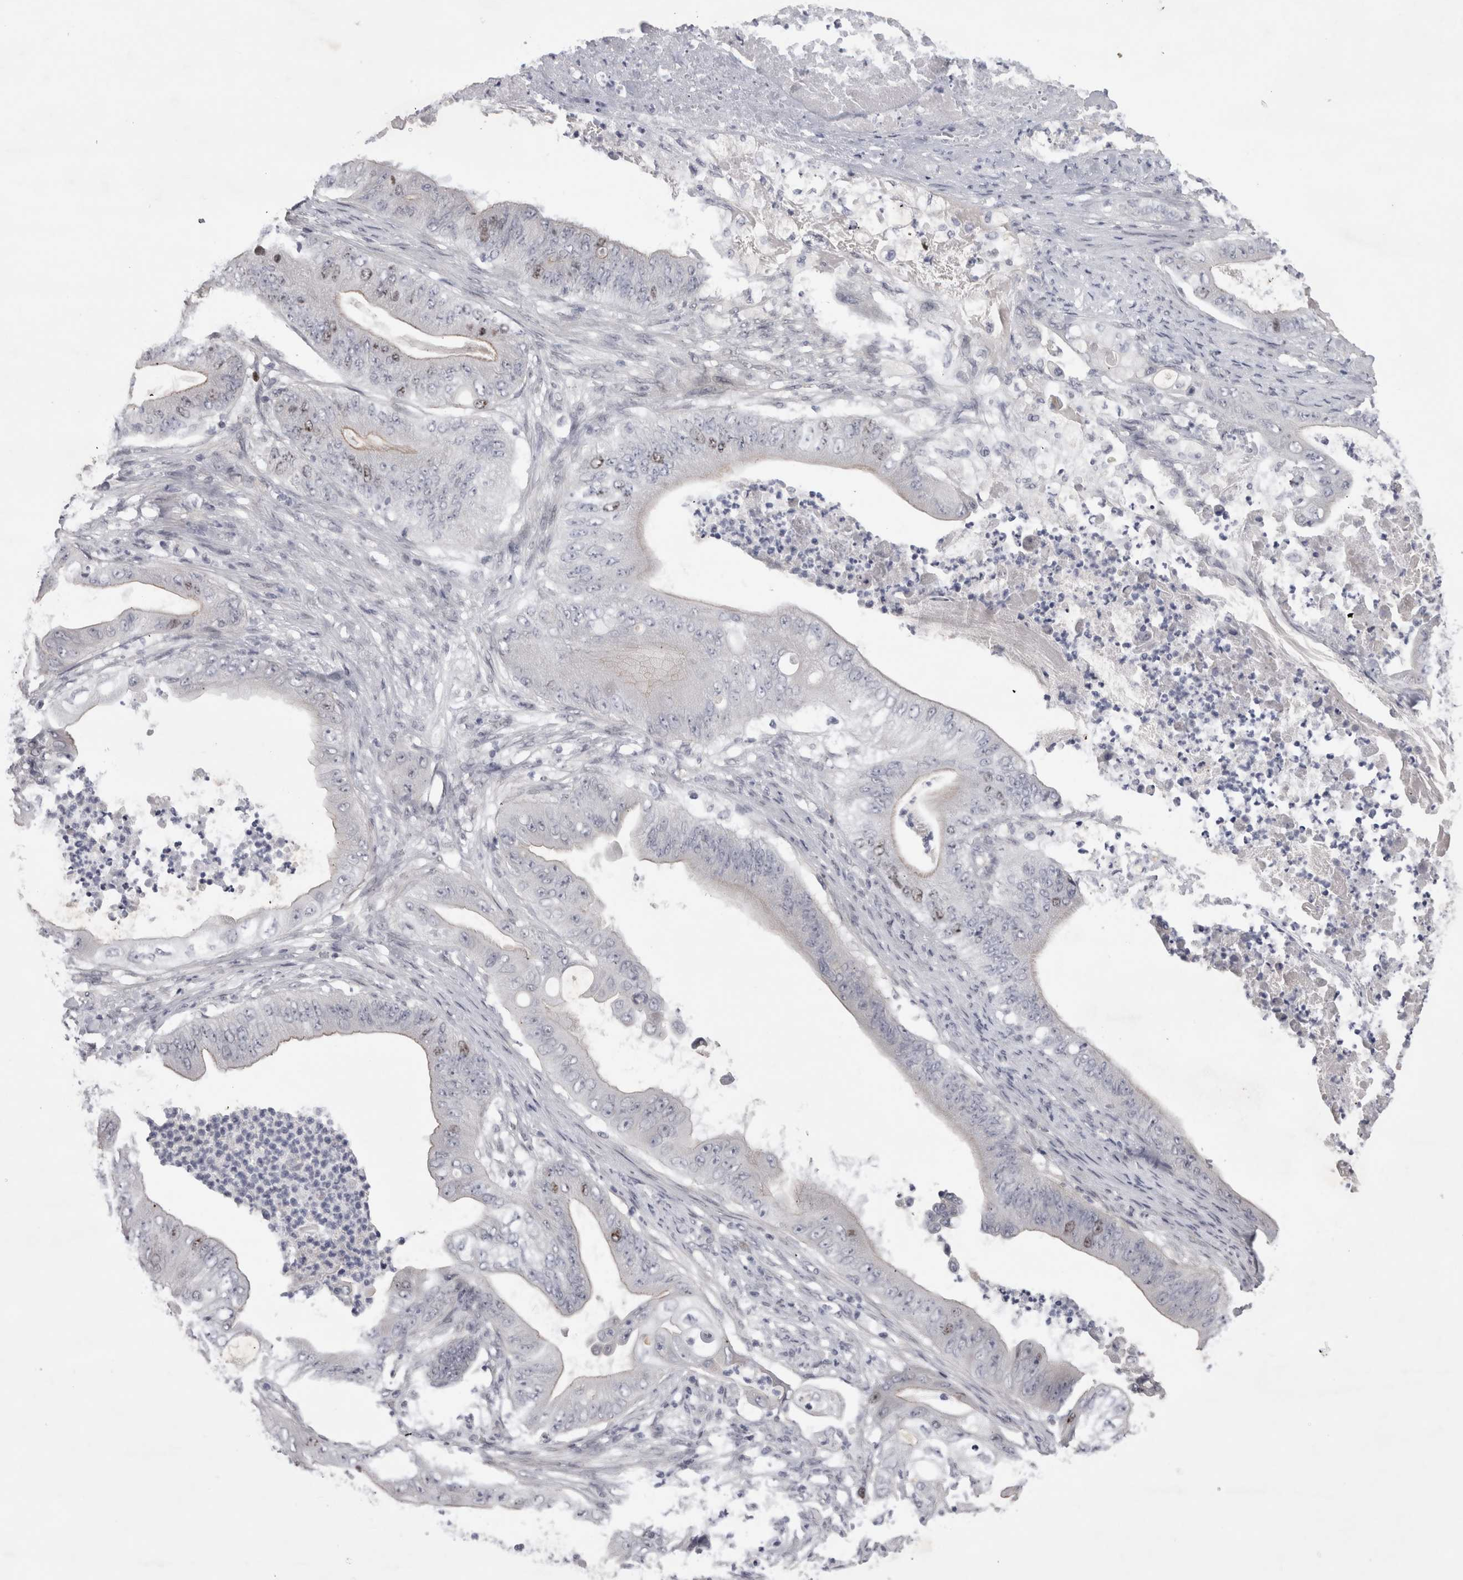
{"staining": {"intensity": "moderate", "quantity": "<25%", "location": "nuclear"}, "tissue": "stomach cancer", "cell_type": "Tumor cells", "image_type": "cancer", "snomed": [{"axis": "morphology", "description": "Adenocarcinoma, NOS"}, {"axis": "topography", "description": "Stomach"}], "caption": "The immunohistochemical stain highlights moderate nuclear staining in tumor cells of adenocarcinoma (stomach) tissue.", "gene": "KIF18B", "patient": {"sex": "female", "age": 73}}